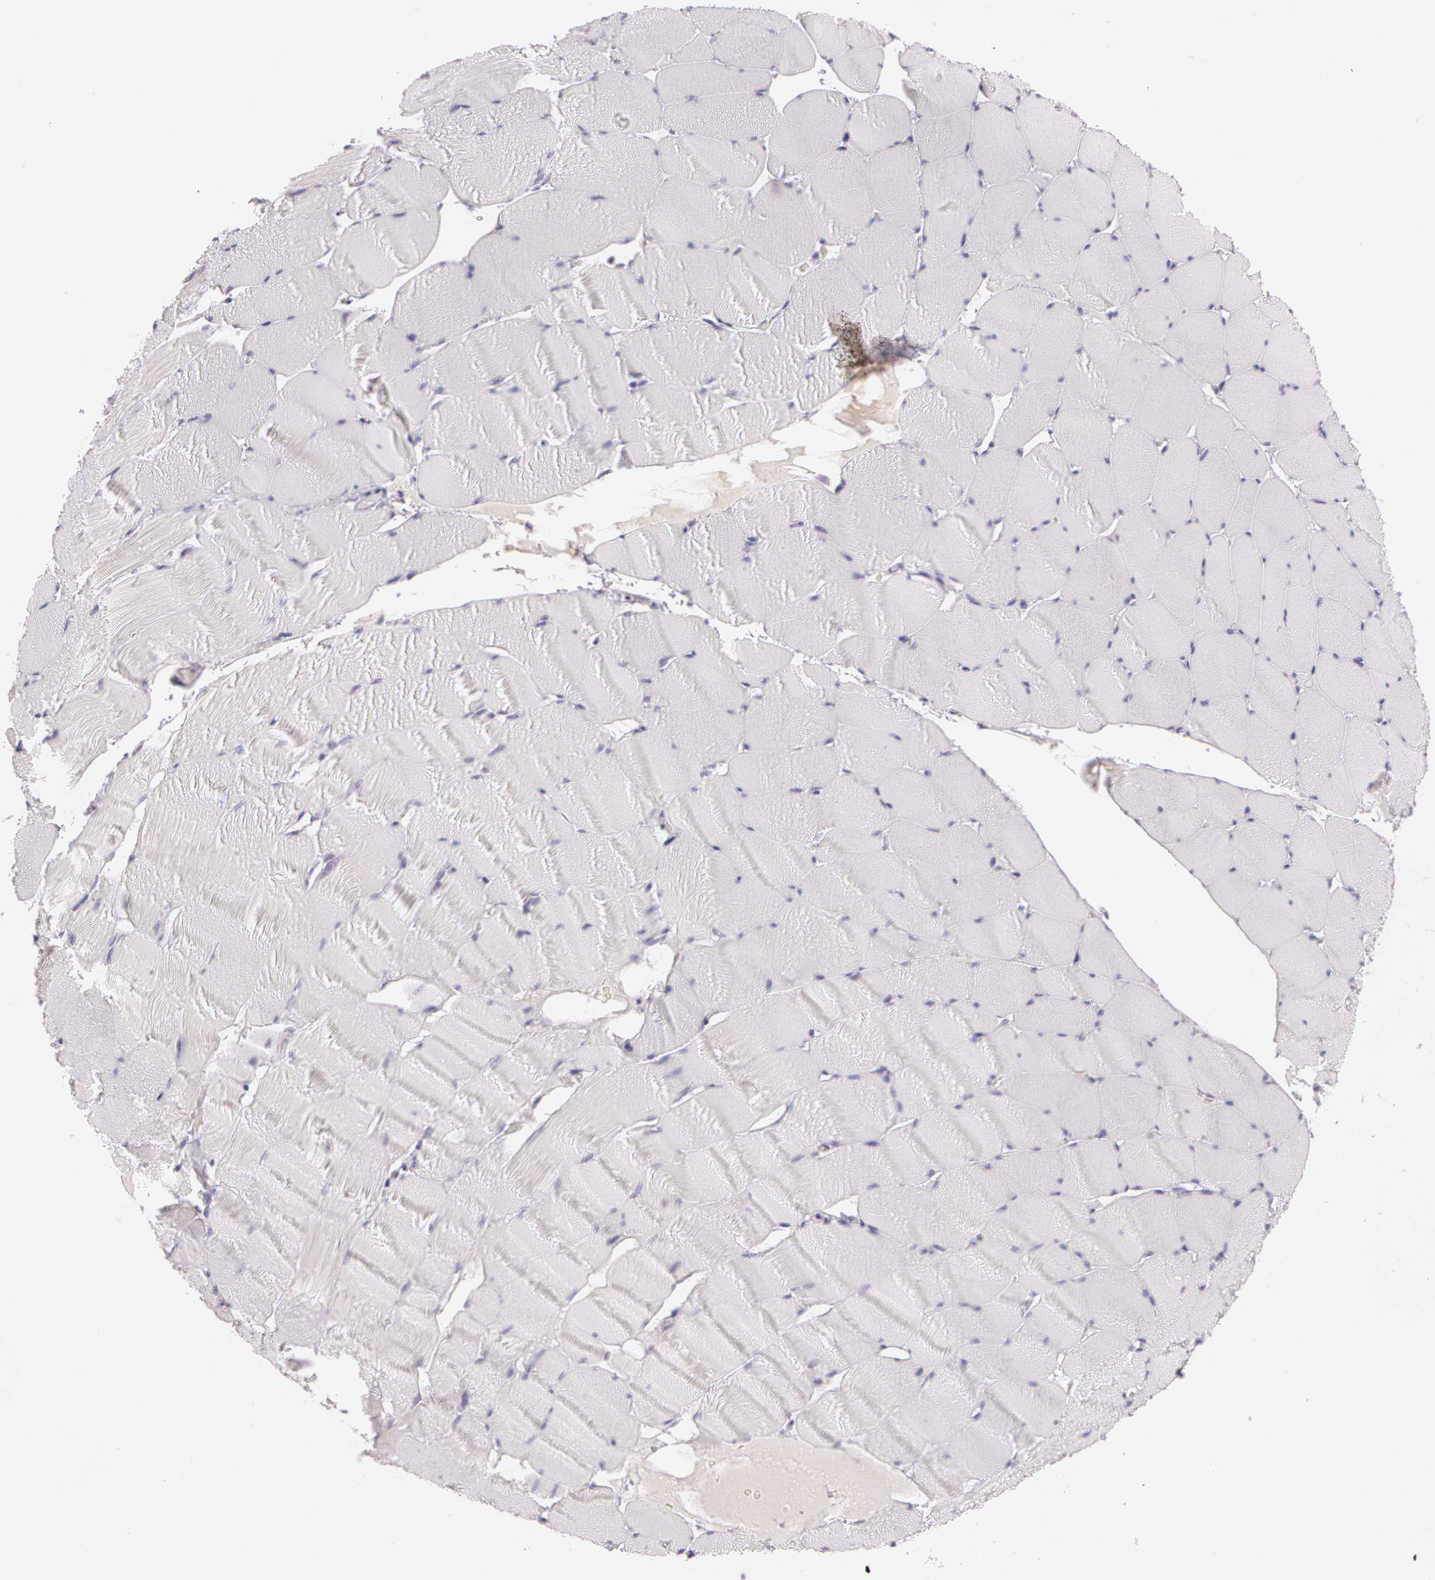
{"staining": {"intensity": "negative", "quantity": "none", "location": "none"}, "tissue": "skeletal muscle", "cell_type": "Myocytes", "image_type": "normal", "snomed": [{"axis": "morphology", "description": "Normal tissue, NOS"}, {"axis": "topography", "description": "Skeletal muscle"}], "caption": "Myocytes are negative for brown protein staining in benign skeletal muscle. Nuclei are stained in blue.", "gene": "OTC", "patient": {"sex": "male", "age": 62}}